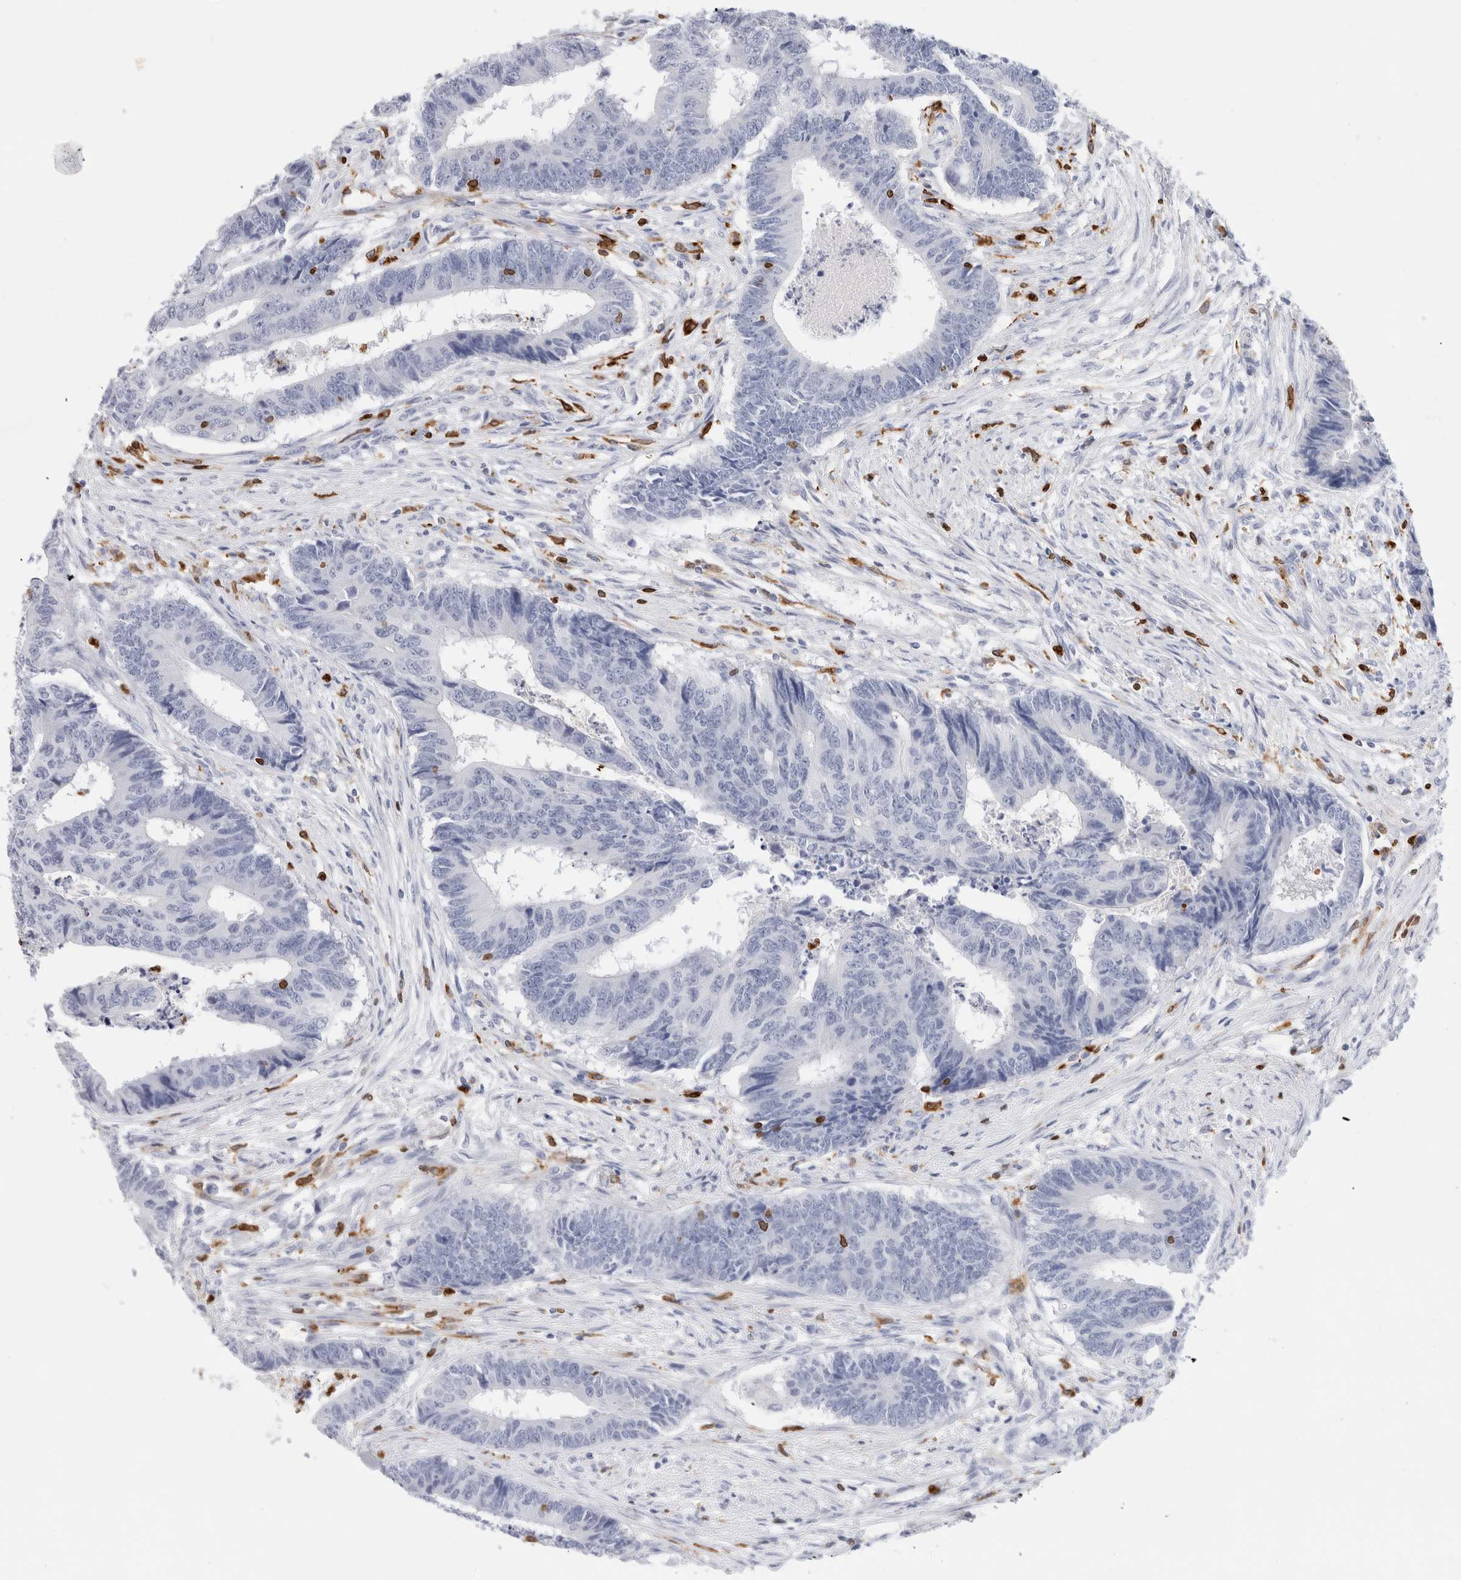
{"staining": {"intensity": "negative", "quantity": "none", "location": "none"}, "tissue": "colorectal cancer", "cell_type": "Tumor cells", "image_type": "cancer", "snomed": [{"axis": "morphology", "description": "Adenocarcinoma, NOS"}, {"axis": "topography", "description": "Rectum"}], "caption": "Adenocarcinoma (colorectal) was stained to show a protein in brown. There is no significant positivity in tumor cells.", "gene": "ALOX5AP", "patient": {"sex": "male", "age": 84}}